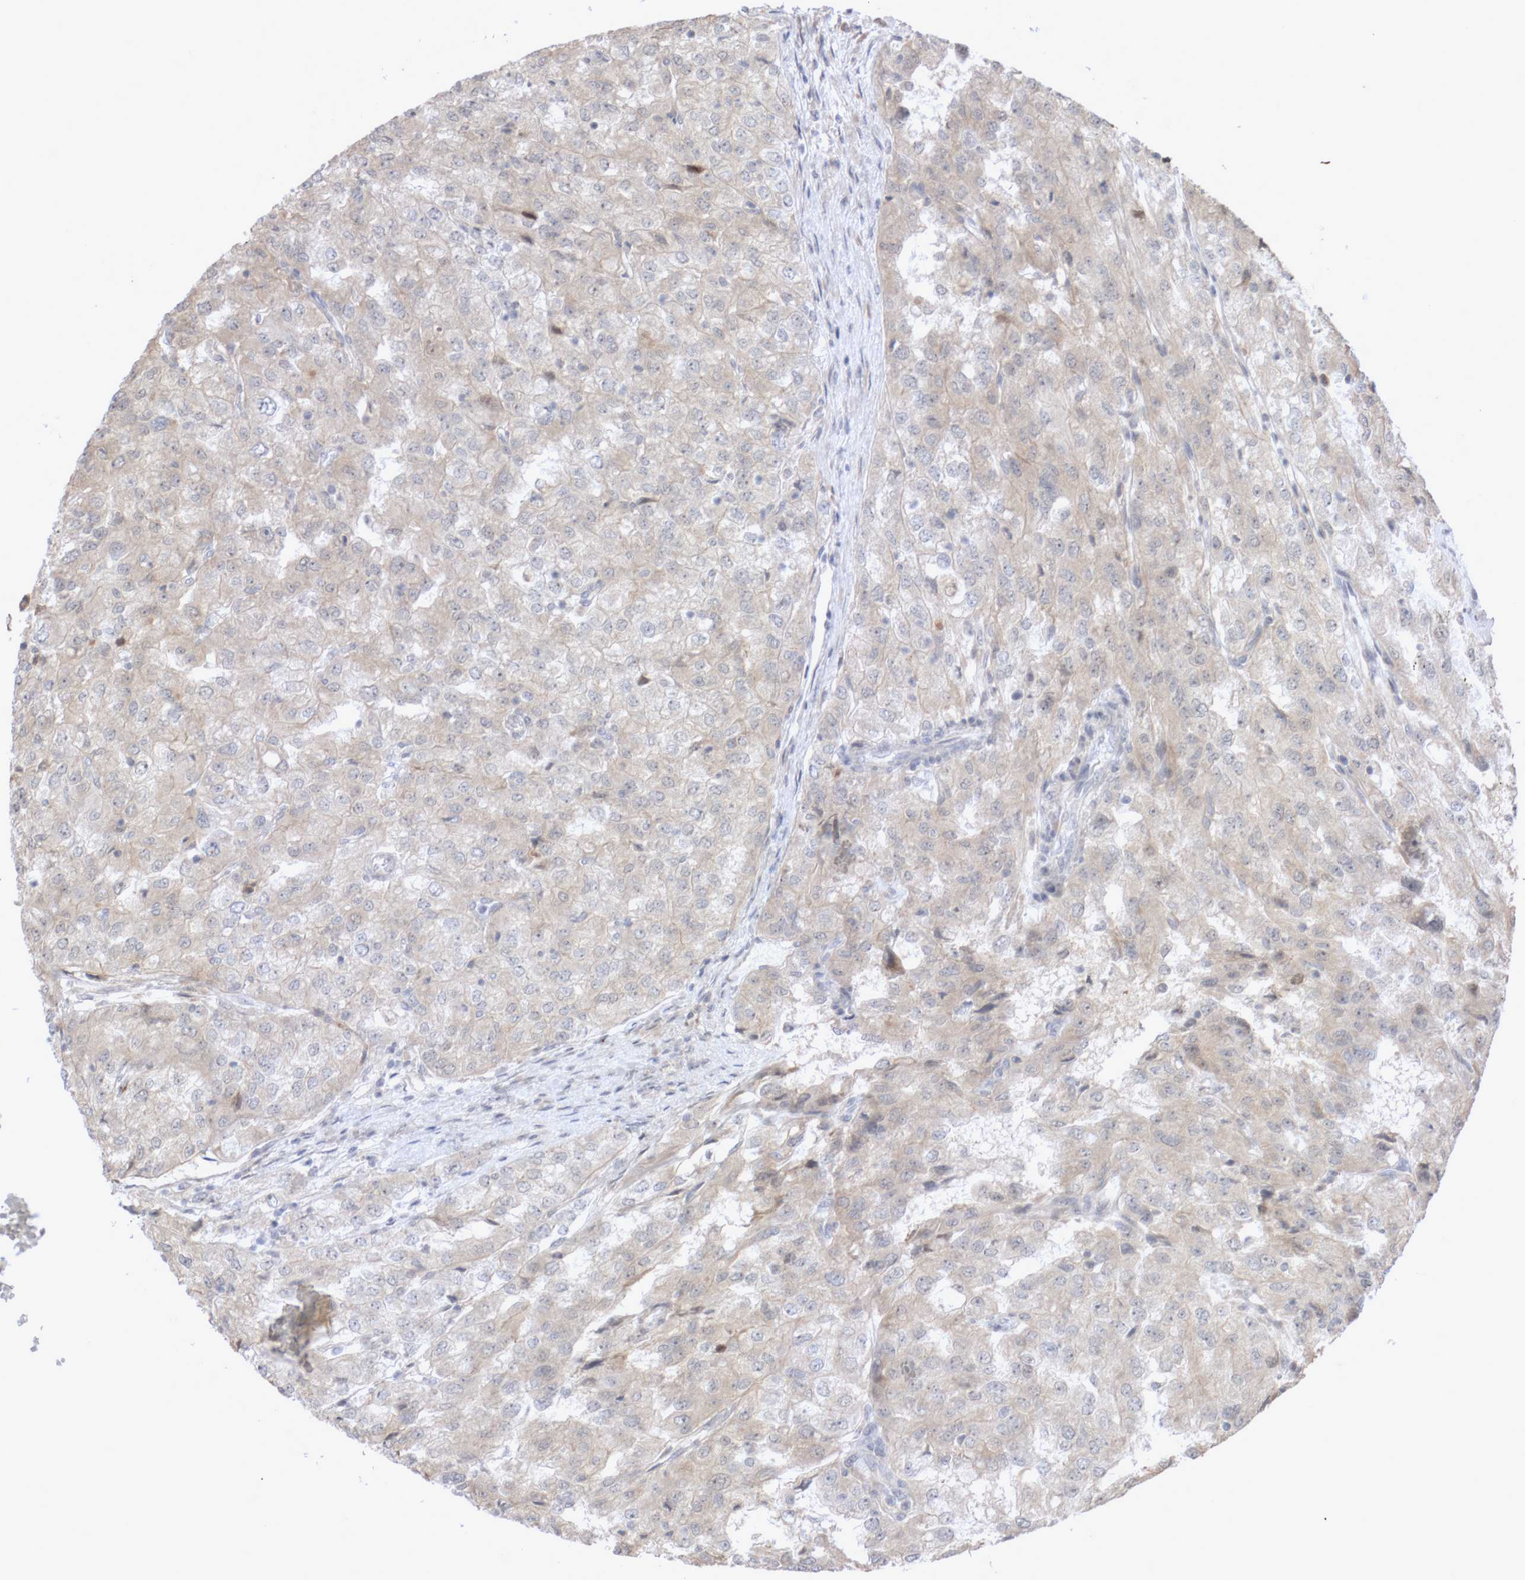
{"staining": {"intensity": "negative", "quantity": "none", "location": "none"}, "tissue": "renal cancer", "cell_type": "Tumor cells", "image_type": "cancer", "snomed": [{"axis": "morphology", "description": "Adenocarcinoma, NOS"}, {"axis": "topography", "description": "Kidney"}], "caption": "An immunohistochemistry image of renal cancer (adenocarcinoma) is shown. There is no staining in tumor cells of renal cancer (adenocarcinoma).", "gene": "DPH7", "patient": {"sex": "female", "age": 54}}